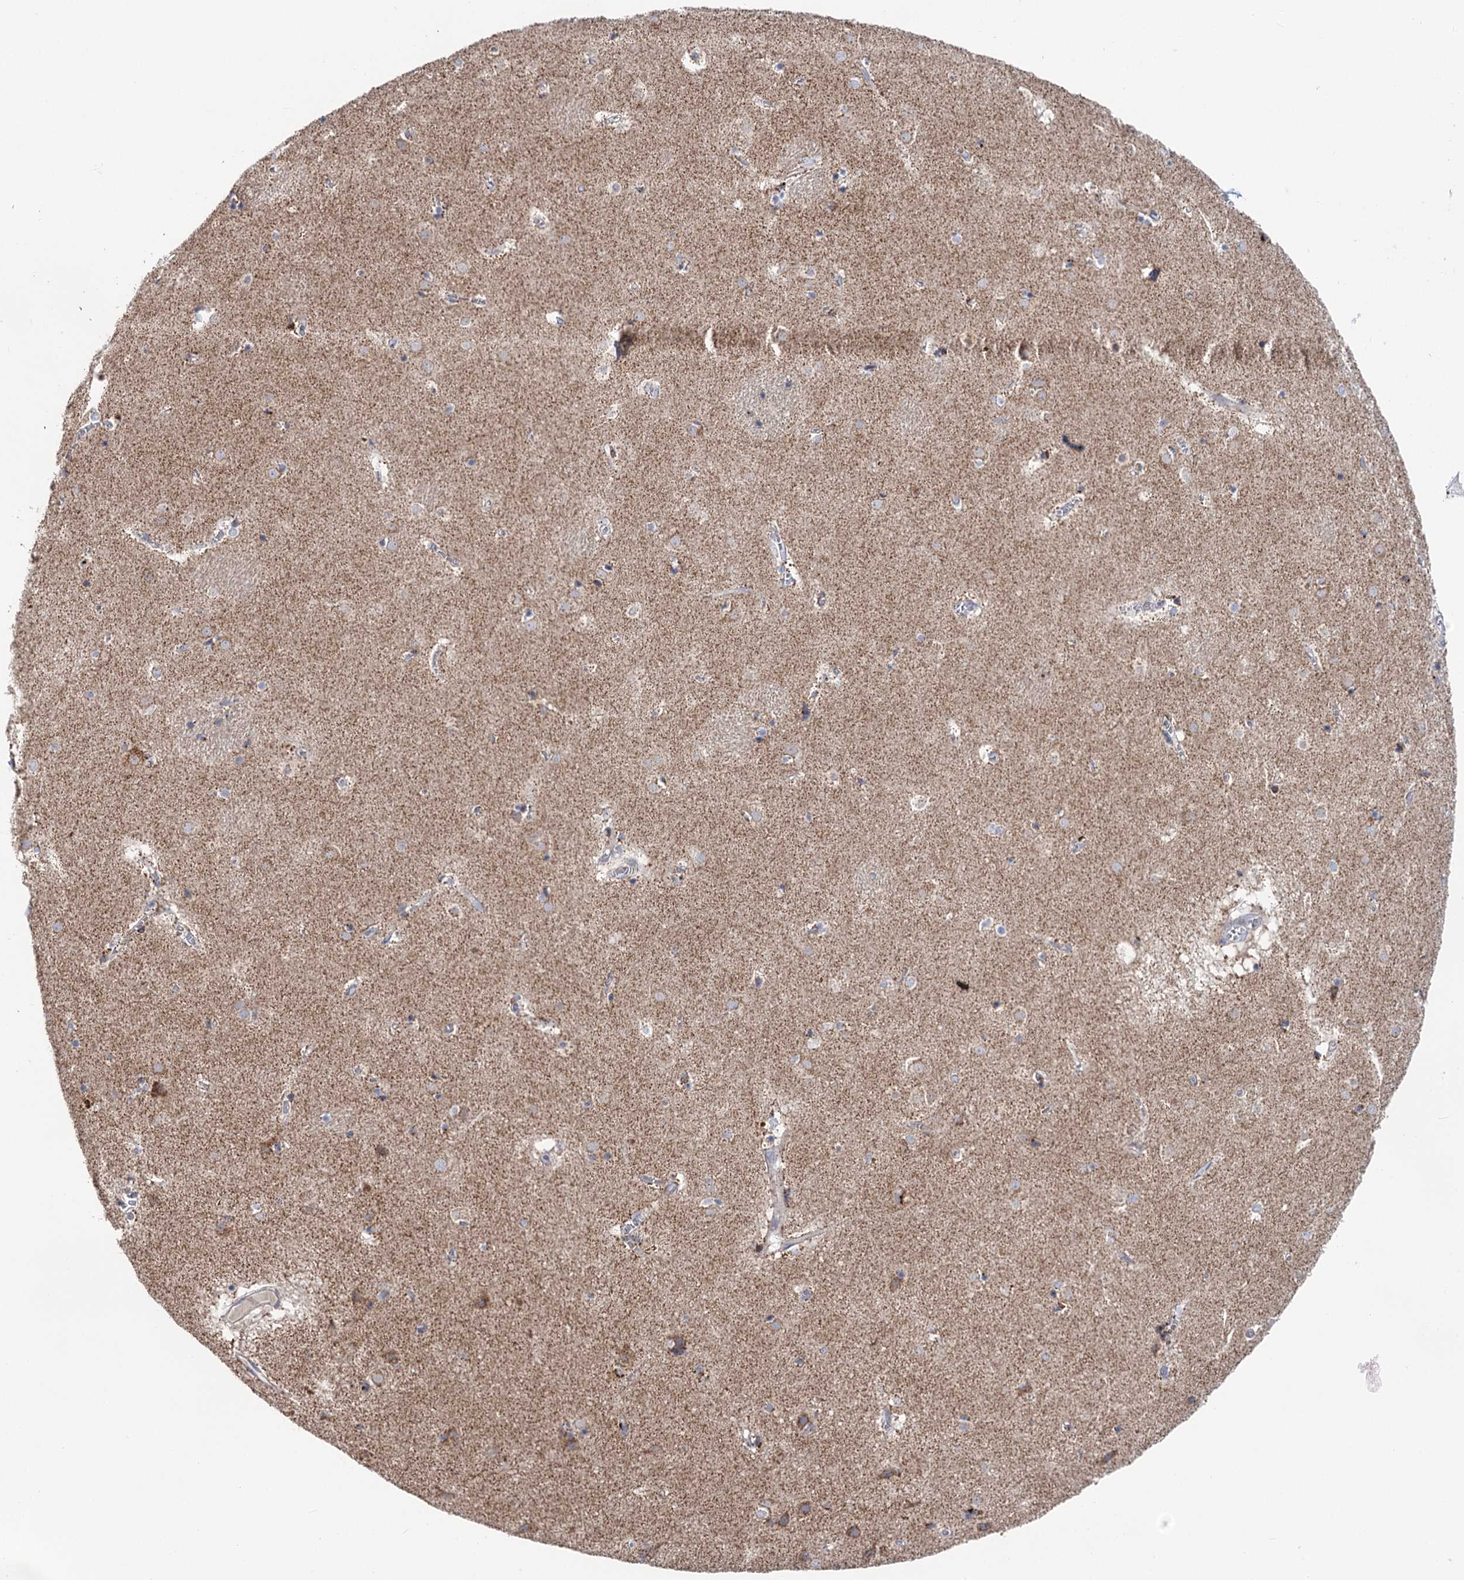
{"staining": {"intensity": "weak", "quantity": "25%-75%", "location": "cytoplasmic/membranous"}, "tissue": "caudate", "cell_type": "Glial cells", "image_type": "normal", "snomed": [{"axis": "morphology", "description": "Normal tissue, NOS"}, {"axis": "topography", "description": "Lateral ventricle wall"}], "caption": "This is a histology image of immunohistochemistry (IHC) staining of normal caudate, which shows weak expression in the cytoplasmic/membranous of glial cells.", "gene": "PTGR1", "patient": {"sex": "male", "age": 70}}